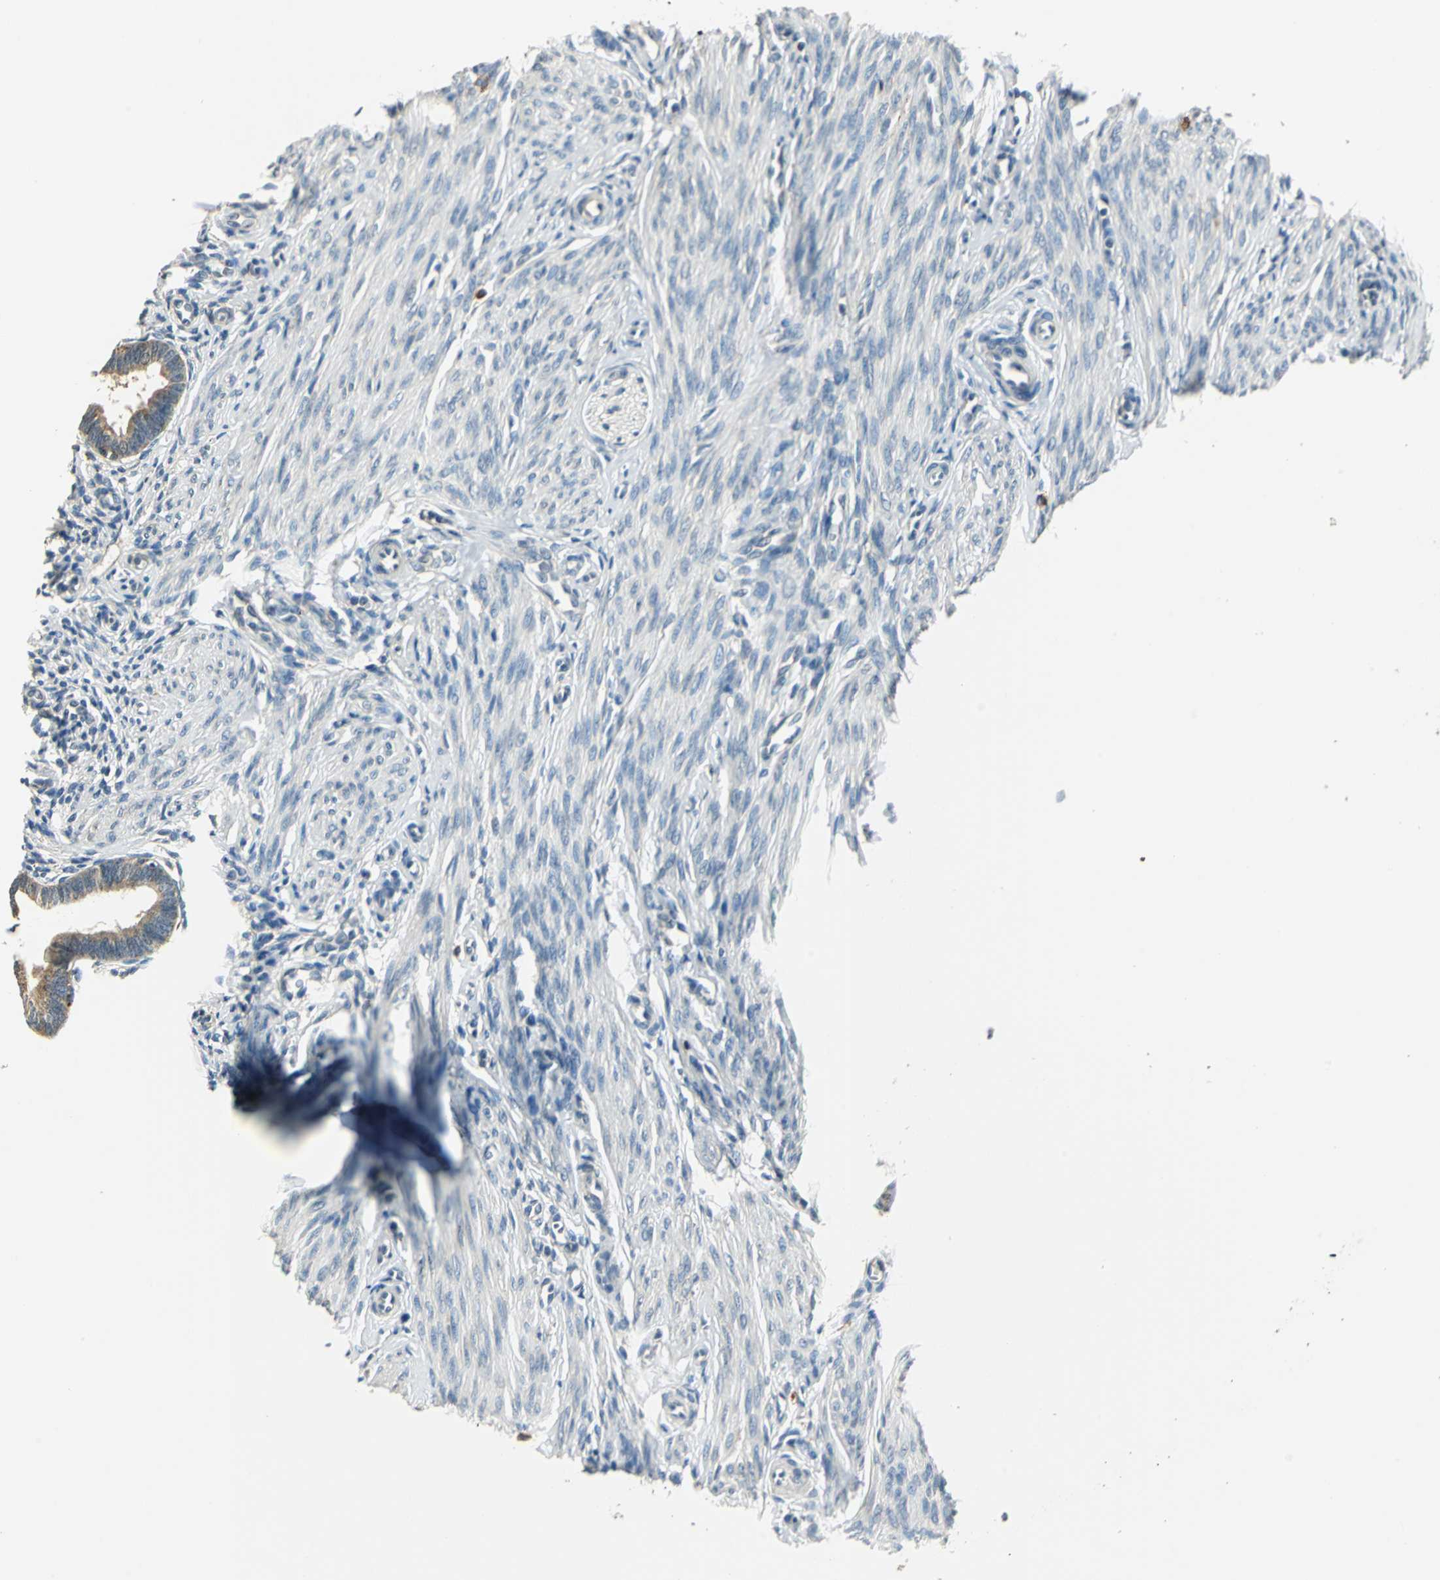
{"staining": {"intensity": "negative", "quantity": "none", "location": "none"}, "tissue": "endometrium", "cell_type": "Cells in endometrial stroma", "image_type": "normal", "snomed": [{"axis": "morphology", "description": "Normal tissue, NOS"}, {"axis": "topography", "description": "Endometrium"}], "caption": "DAB immunohistochemical staining of unremarkable human endometrium shows no significant positivity in cells in endometrial stroma.", "gene": "NIT1", "patient": {"sex": "female", "age": 27}}